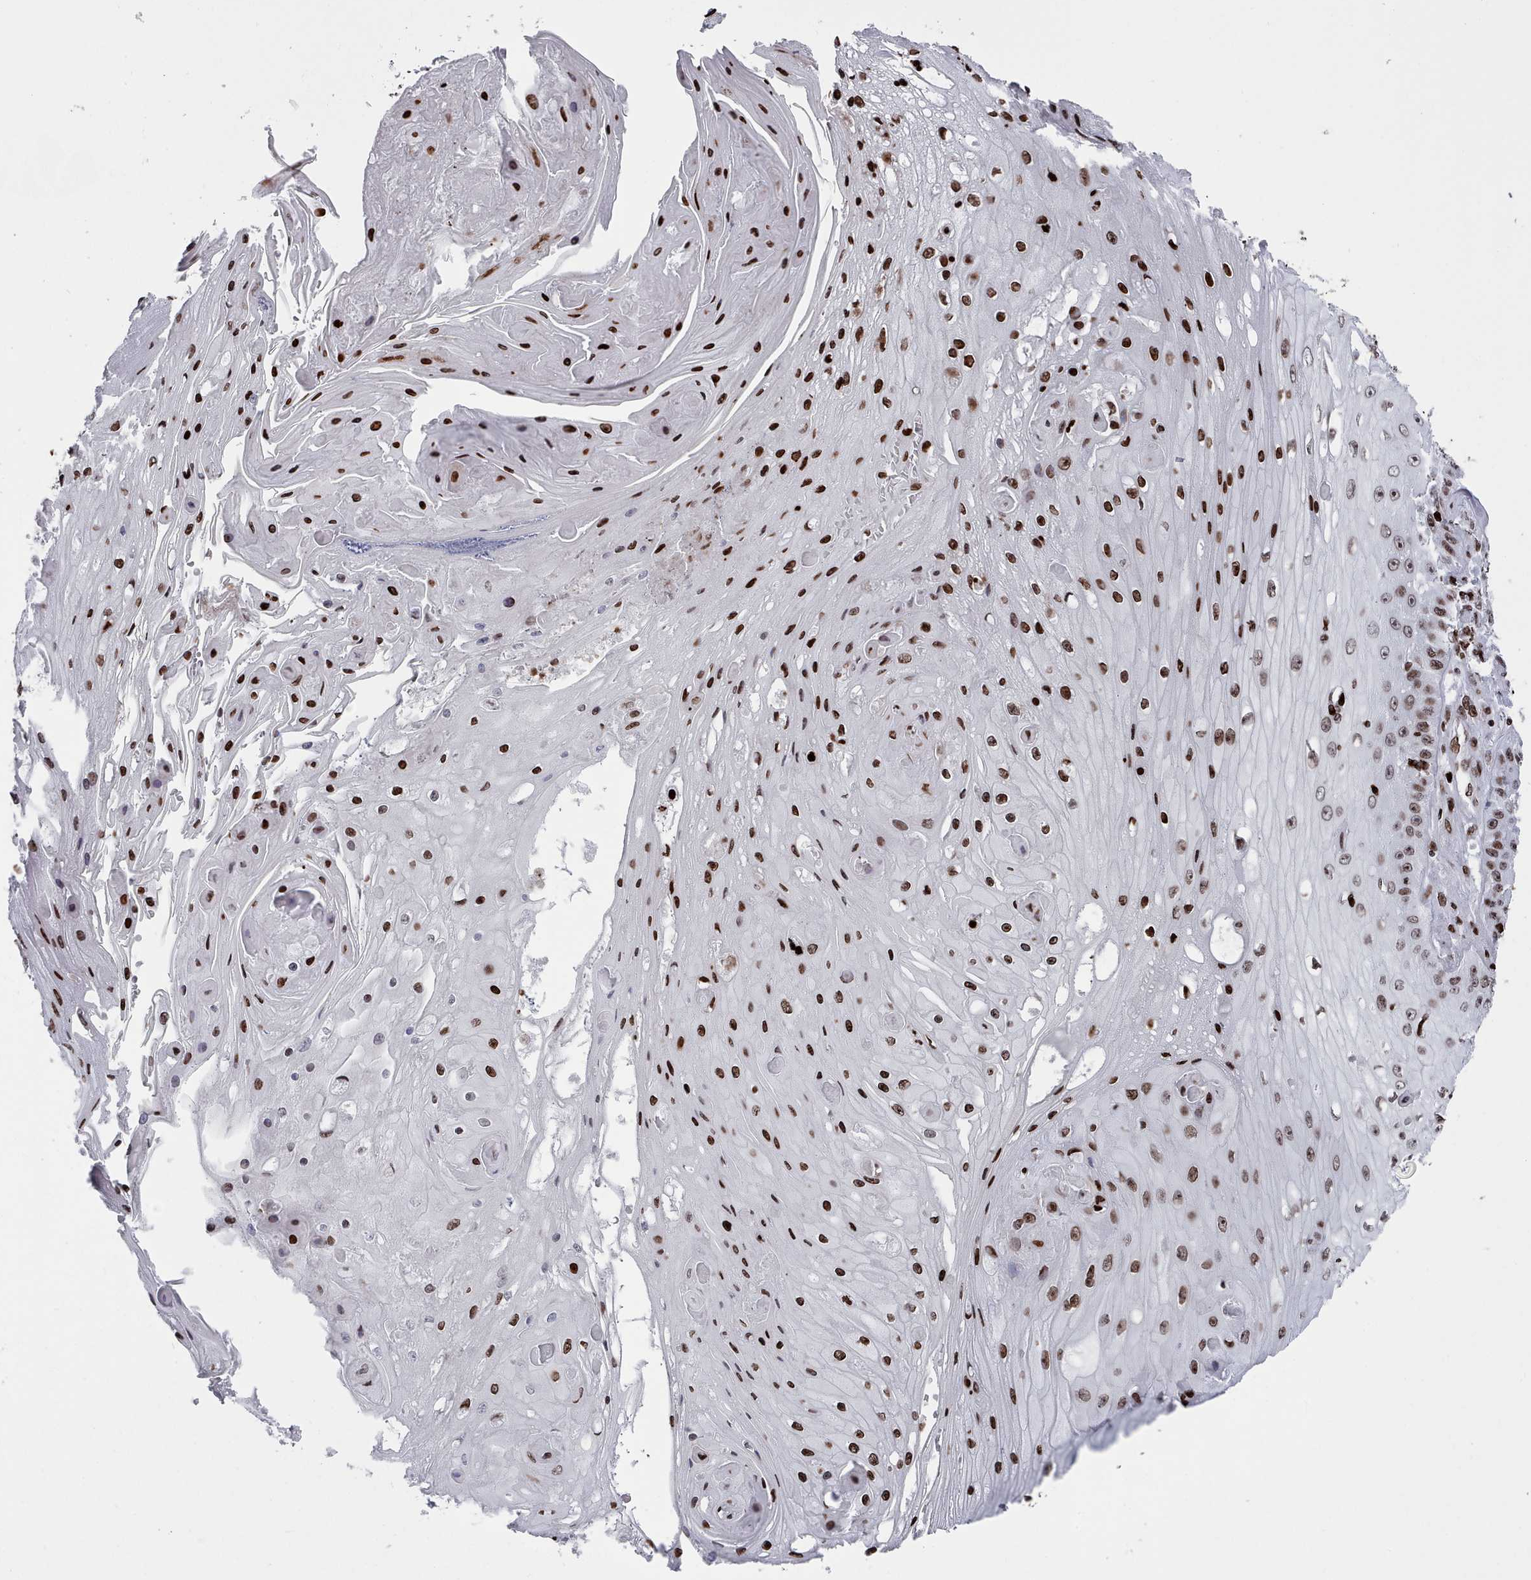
{"staining": {"intensity": "strong", "quantity": "25%-75%", "location": "nuclear"}, "tissue": "skin cancer", "cell_type": "Tumor cells", "image_type": "cancer", "snomed": [{"axis": "morphology", "description": "Squamous cell carcinoma, NOS"}, {"axis": "topography", "description": "Skin"}], "caption": "Human squamous cell carcinoma (skin) stained for a protein (brown) displays strong nuclear positive staining in about 25%-75% of tumor cells.", "gene": "PCDHB12", "patient": {"sex": "male", "age": 70}}